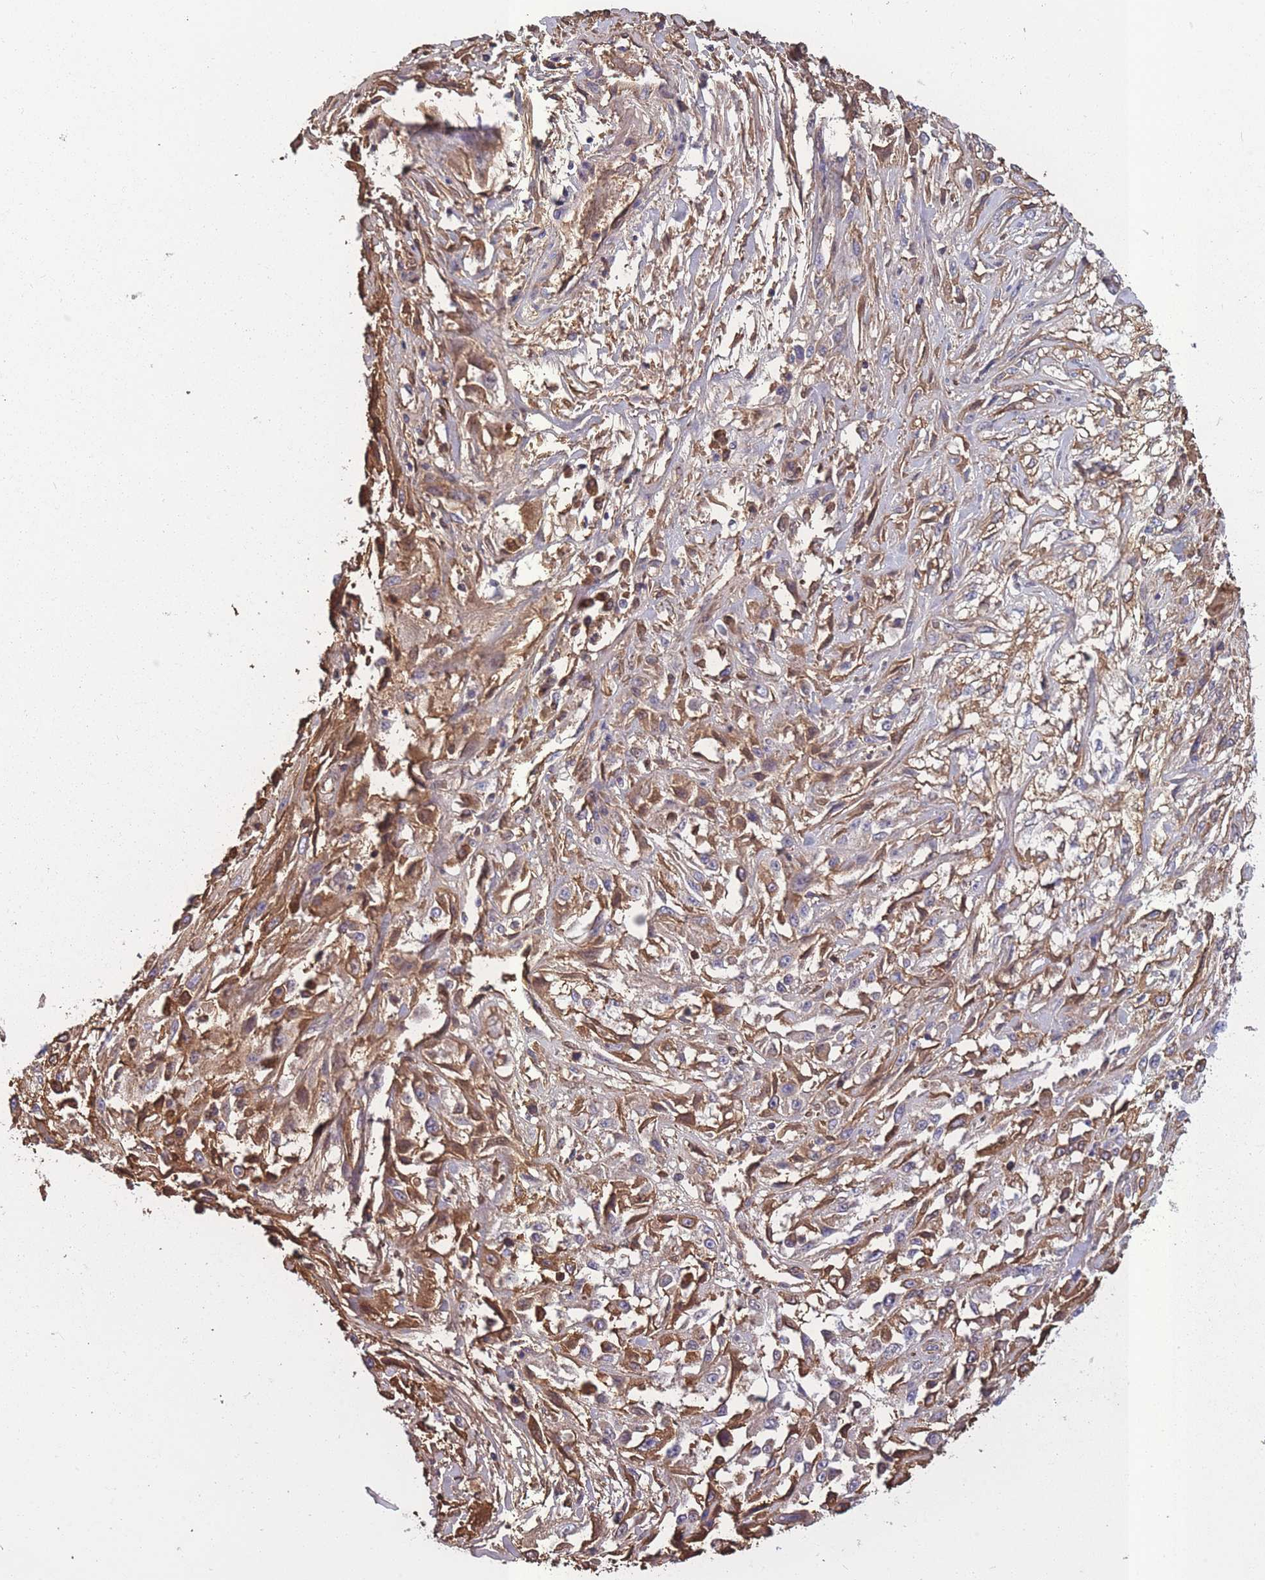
{"staining": {"intensity": "weak", "quantity": "25%-75%", "location": "cytoplasmic/membranous"}, "tissue": "skin cancer", "cell_type": "Tumor cells", "image_type": "cancer", "snomed": [{"axis": "morphology", "description": "Squamous cell carcinoma, NOS"}, {"axis": "morphology", "description": "Squamous cell carcinoma, metastatic, NOS"}, {"axis": "topography", "description": "Skin"}, {"axis": "topography", "description": "Lymph node"}], "caption": "Weak cytoplasmic/membranous staining for a protein is identified in about 25%-75% of tumor cells of skin cancer using immunohistochemistry (IHC).", "gene": "KAT2A", "patient": {"sex": "male", "age": 75}}